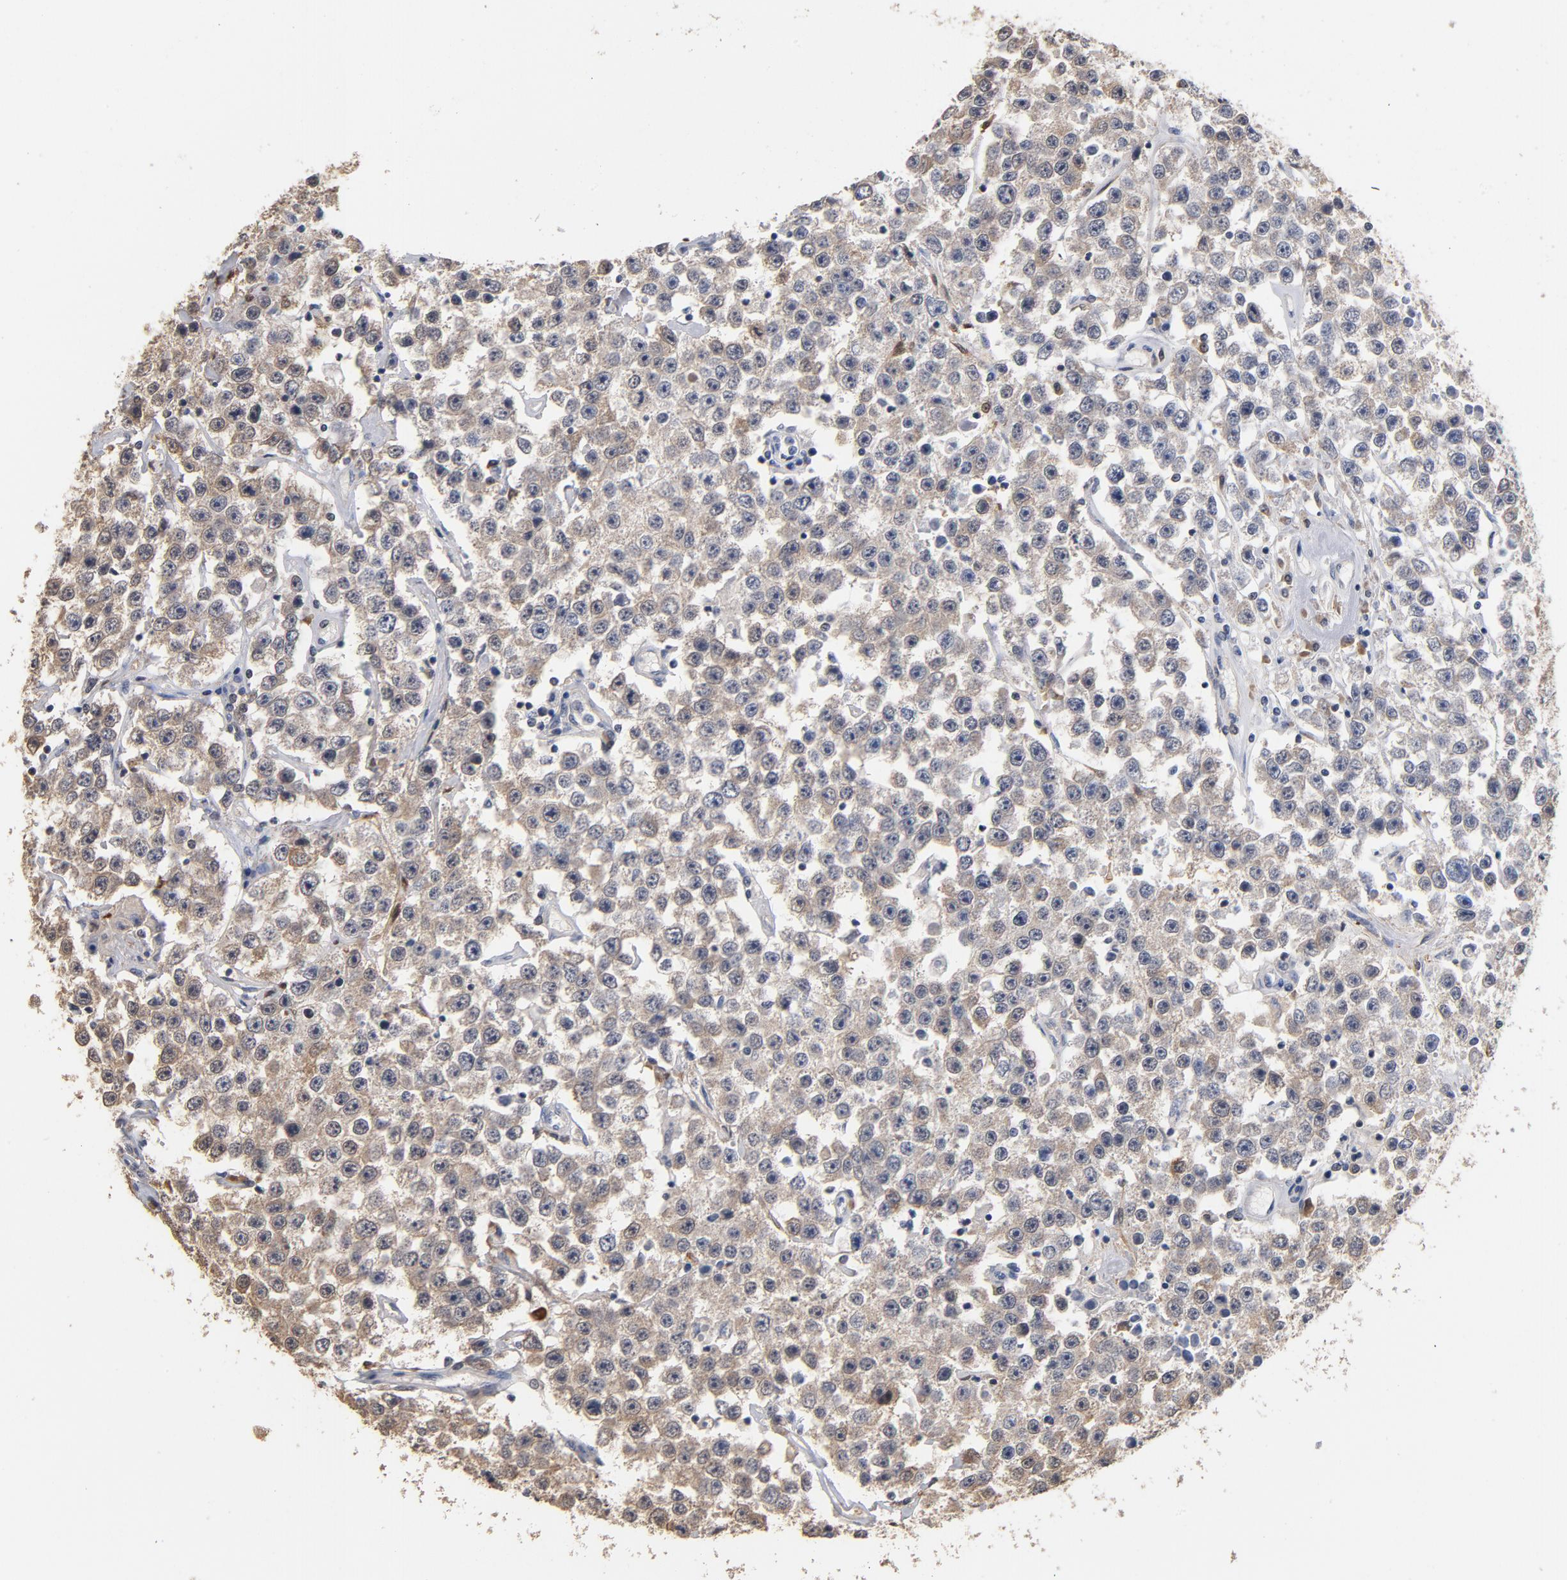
{"staining": {"intensity": "weak", "quantity": "25%-75%", "location": "cytoplasmic/membranous"}, "tissue": "testis cancer", "cell_type": "Tumor cells", "image_type": "cancer", "snomed": [{"axis": "morphology", "description": "Seminoma, NOS"}, {"axis": "topography", "description": "Testis"}], "caption": "Weak cytoplasmic/membranous protein staining is present in about 25%-75% of tumor cells in testis seminoma.", "gene": "MIF", "patient": {"sex": "male", "age": 52}}